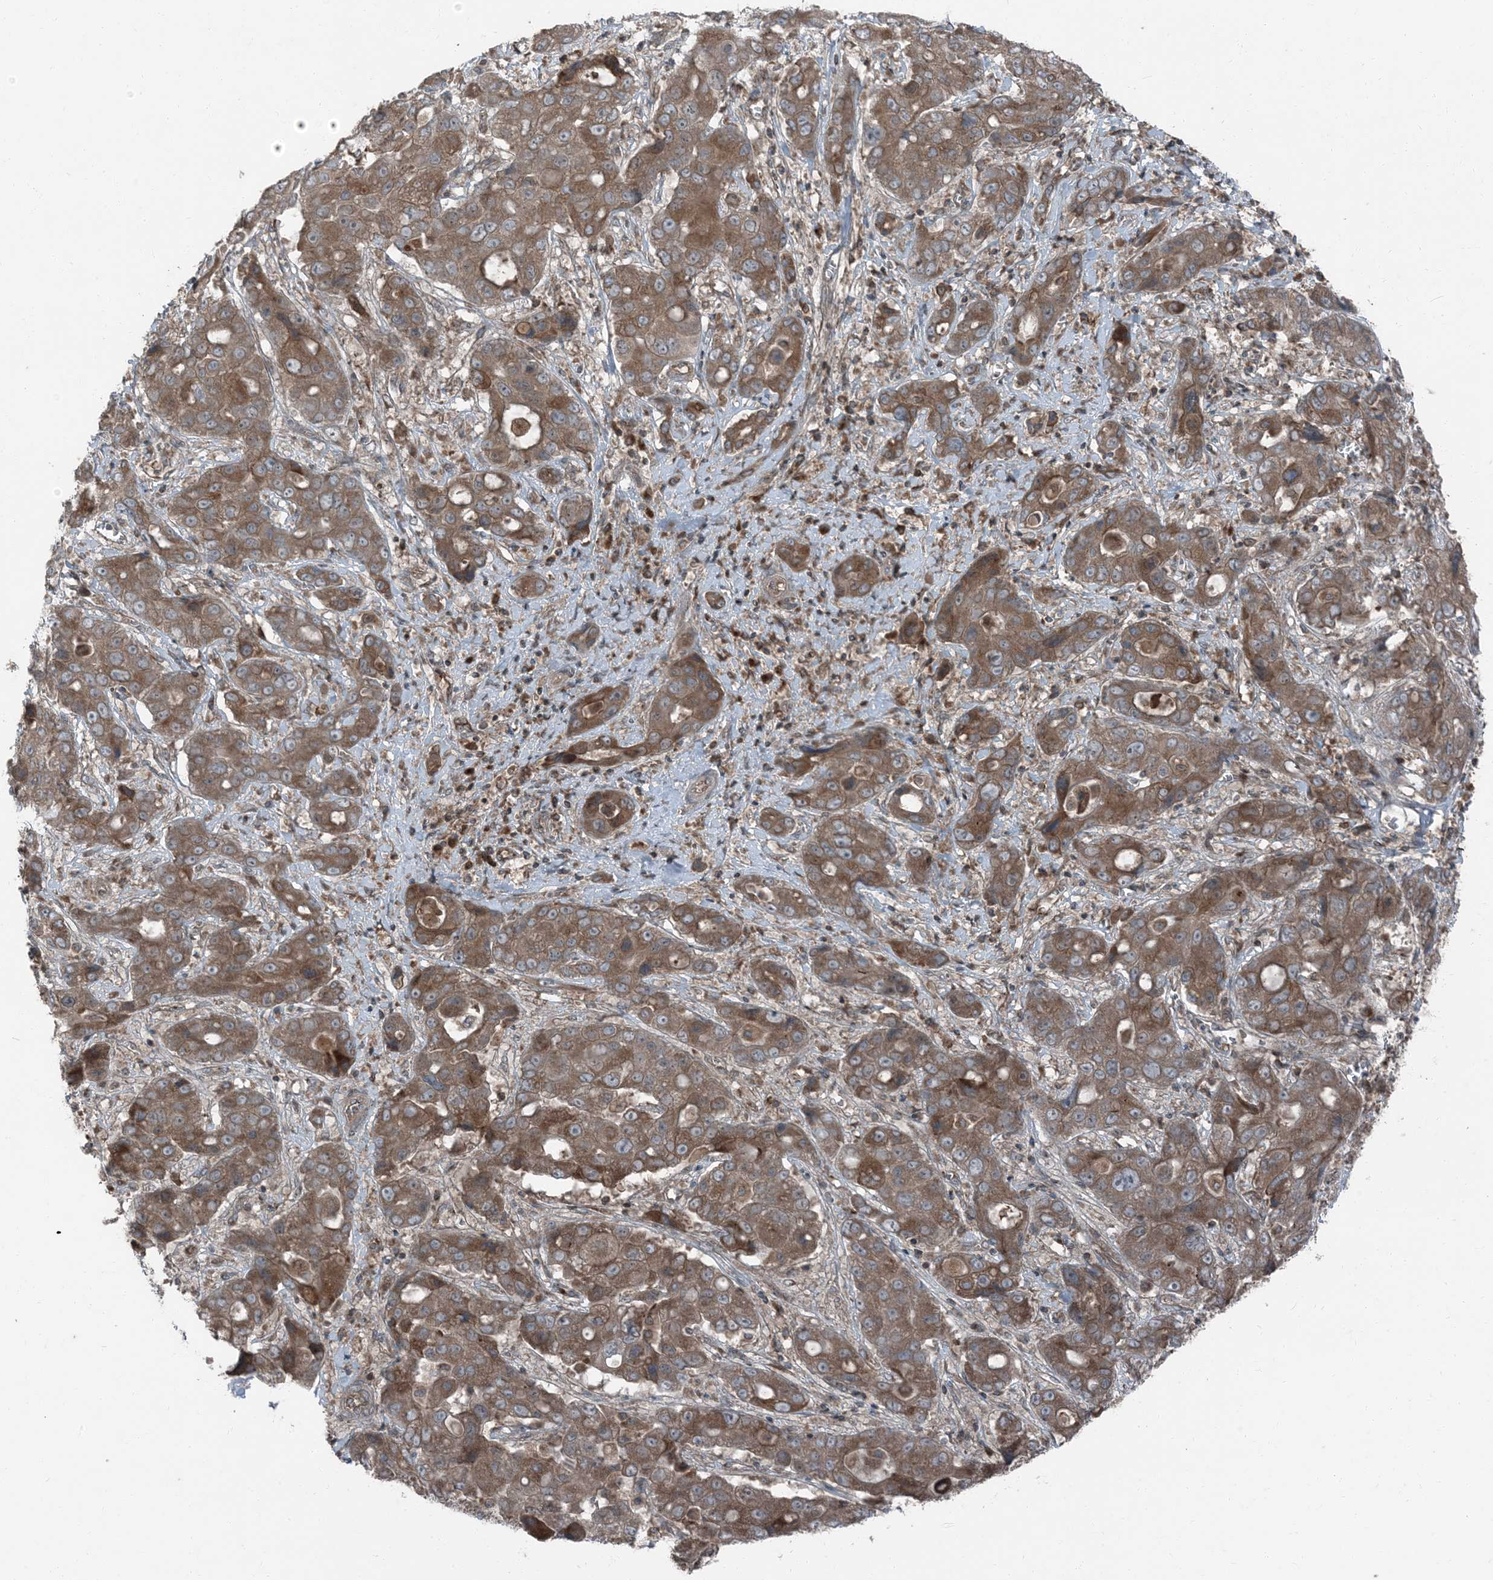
{"staining": {"intensity": "moderate", "quantity": ">75%", "location": "cytoplasmic/membranous"}, "tissue": "liver cancer", "cell_type": "Tumor cells", "image_type": "cancer", "snomed": [{"axis": "morphology", "description": "Cholangiocarcinoma"}, {"axis": "topography", "description": "Liver"}], "caption": "A micrograph of liver cancer stained for a protein exhibits moderate cytoplasmic/membranous brown staining in tumor cells.", "gene": "RAB3GAP1", "patient": {"sex": "male", "age": 67}}